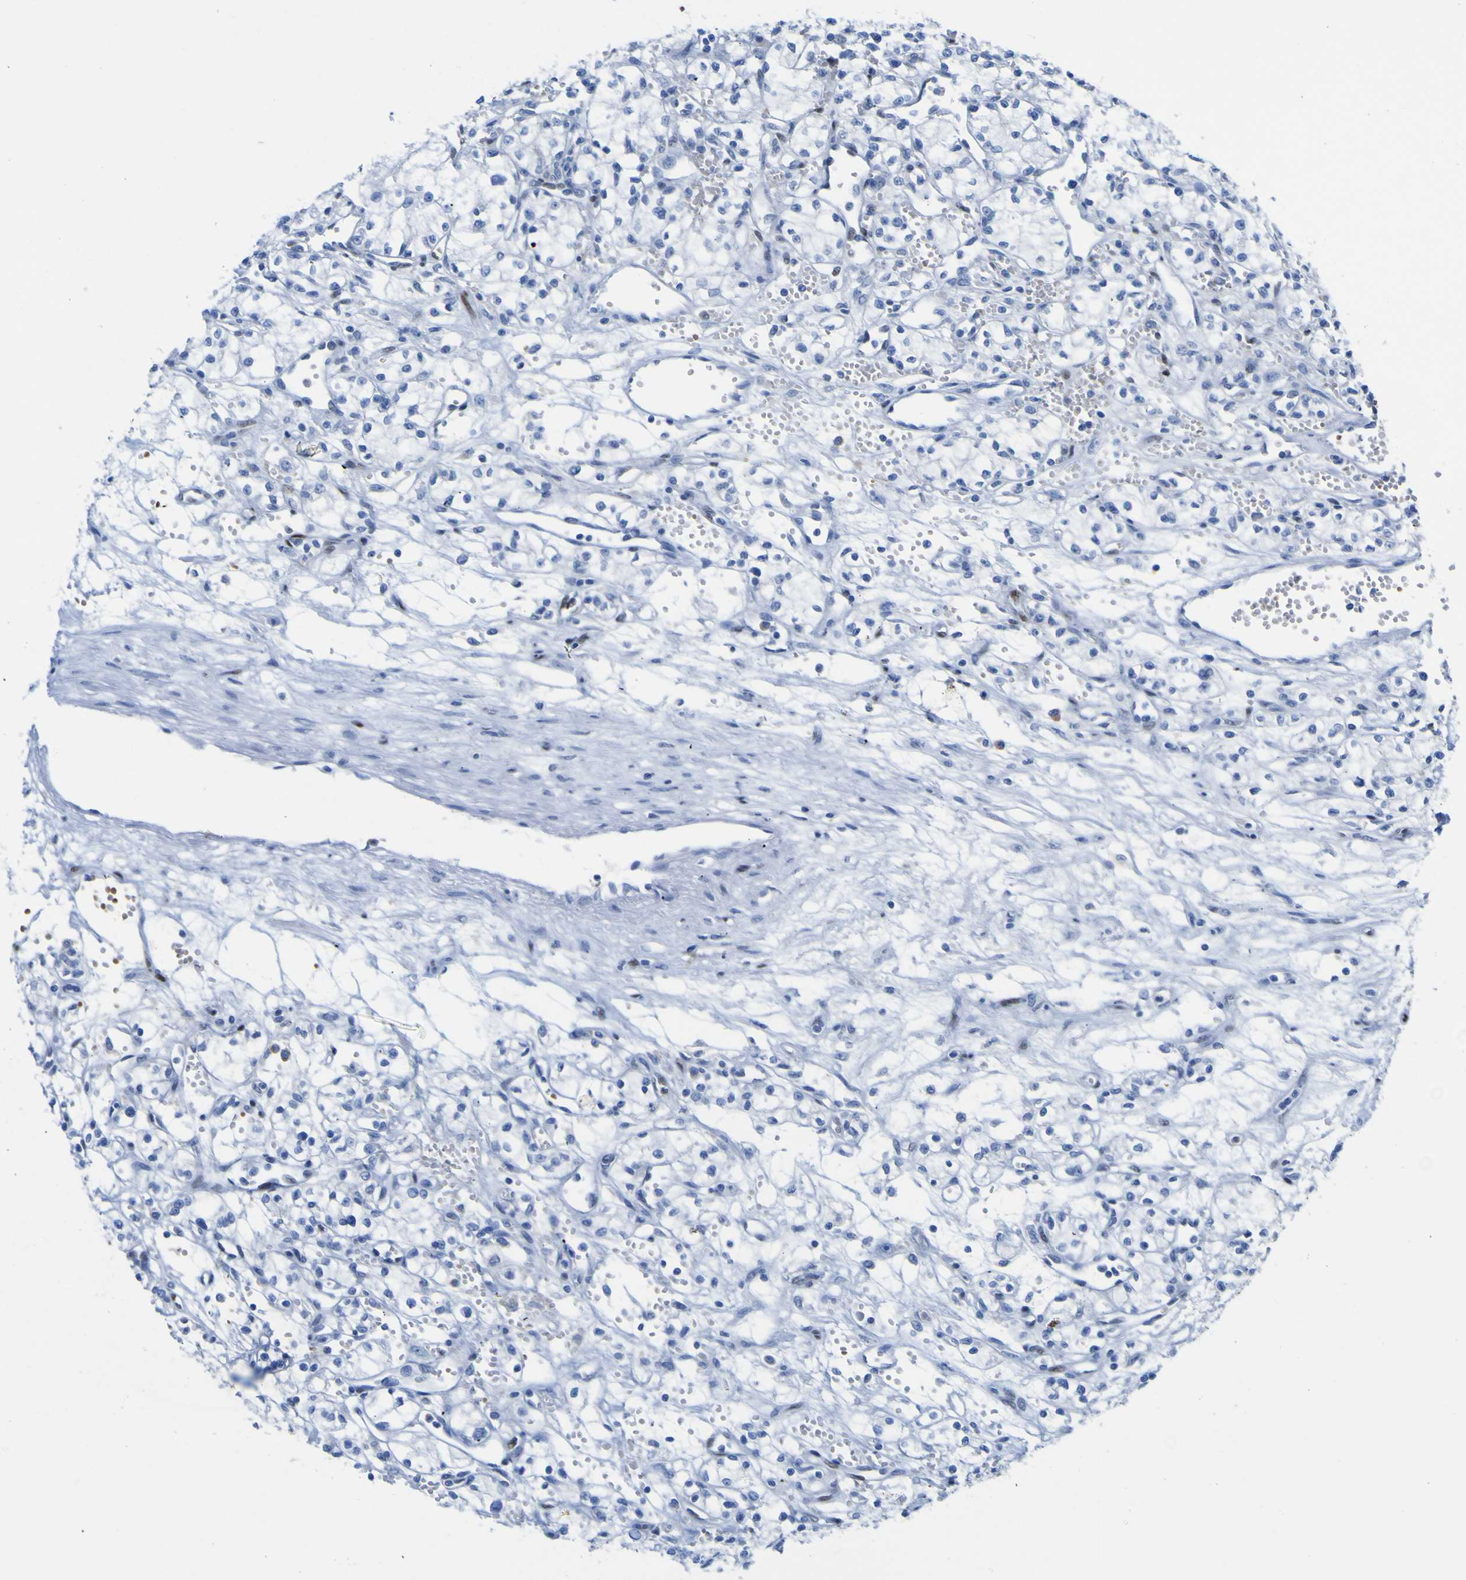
{"staining": {"intensity": "negative", "quantity": "none", "location": "none"}, "tissue": "renal cancer", "cell_type": "Tumor cells", "image_type": "cancer", "snomed": [{"axis": "morphology", "description": "Normal tissue, NOS"}, {"axis": "morphology", "description": "Adenocarcinoma, NOS"}, {"axis": "topography", "description": "Kidney"}], "caption": "Protein analysis of adenocarcinoma (renal) exhibits no significant staining in tumor cells.", "gene": "DACH1", "patient": {"sex": "male", "age": 59}}